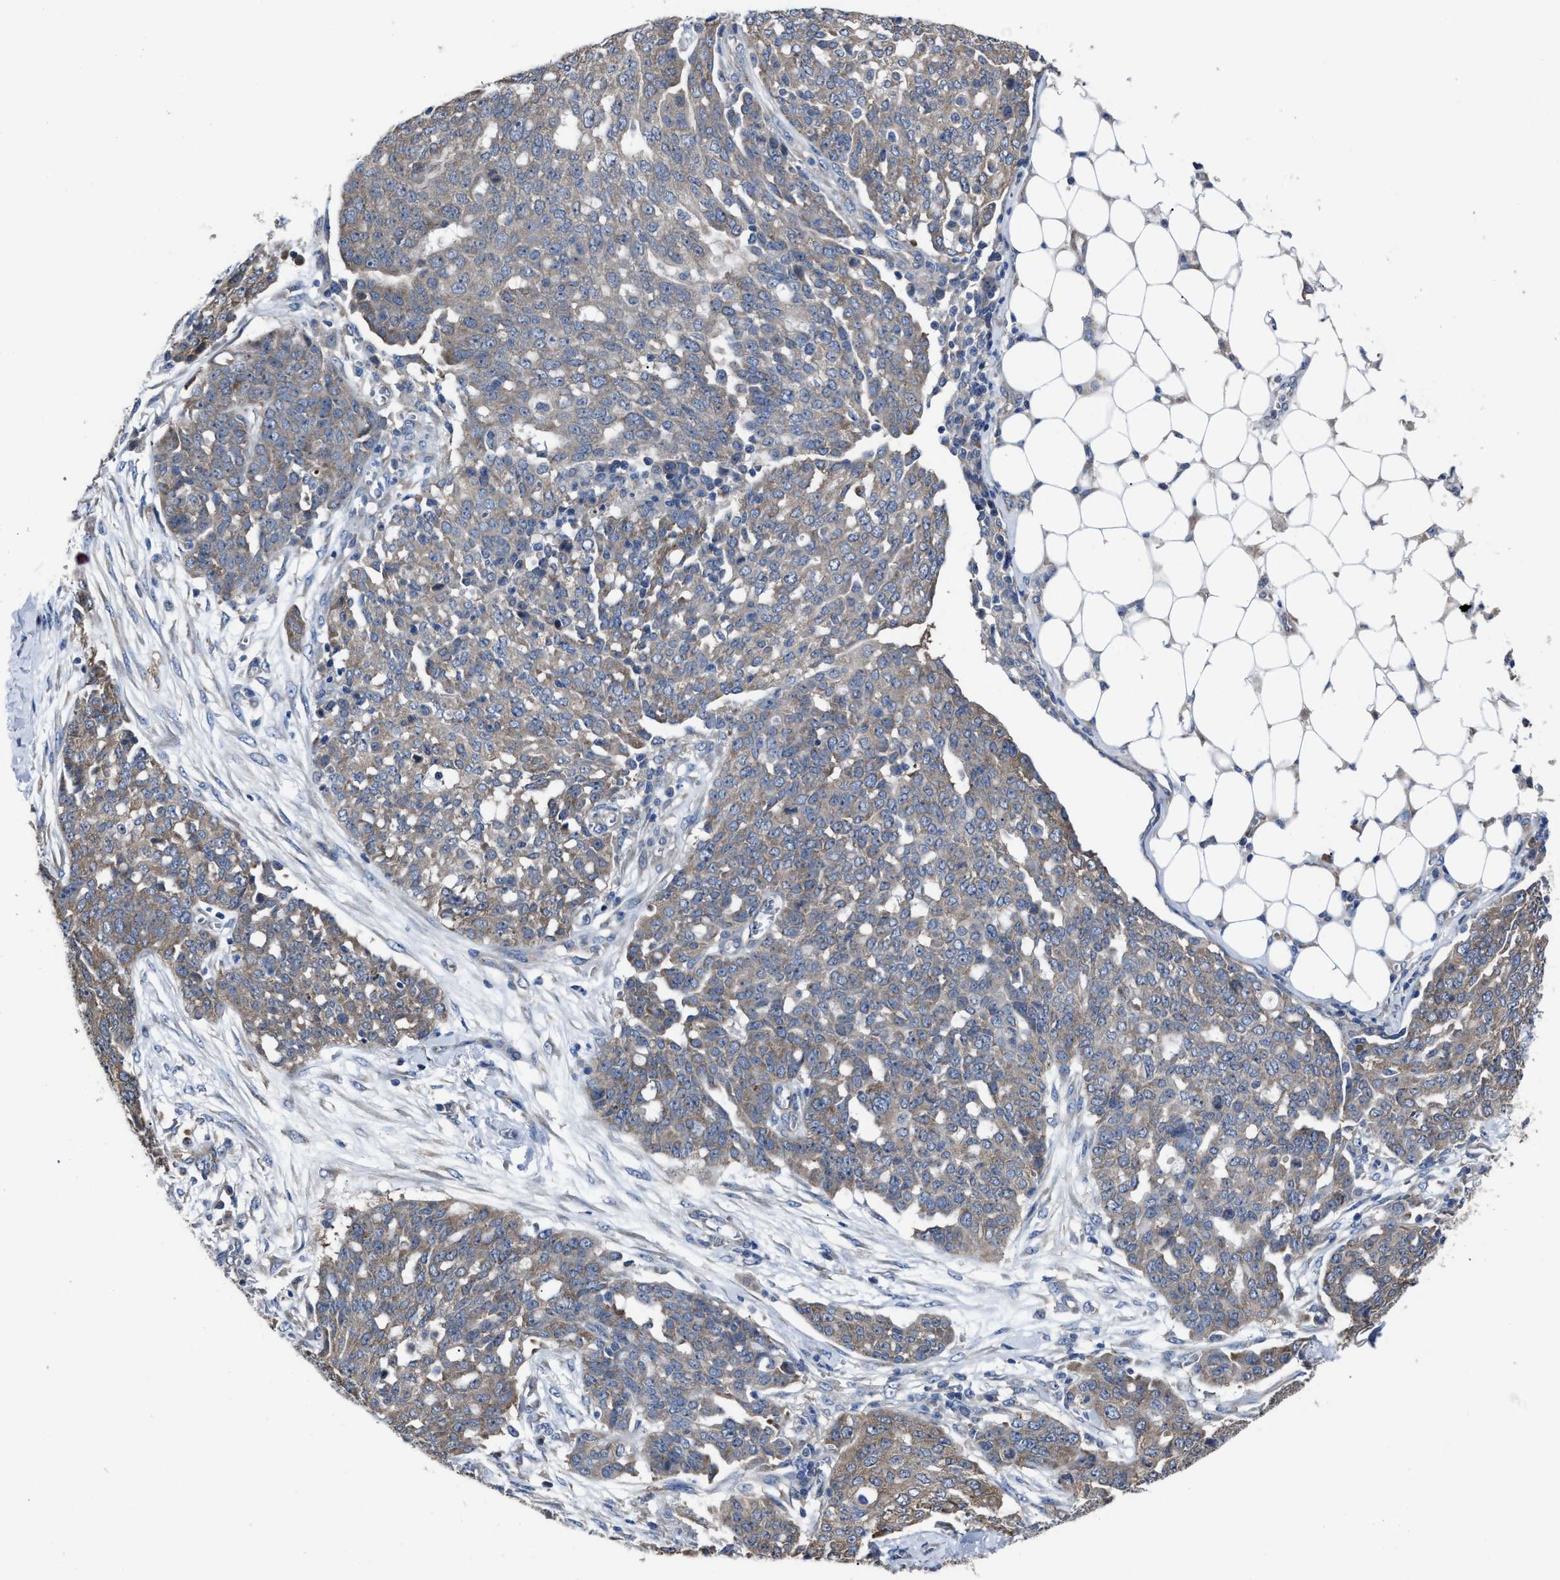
{"staining": {"intensity": "weak", "quantity": "25%-75%", "location": "cytoplasmic/membranous"}, "tissue": "ovarian cancer", "cell_type": "Tumor cells", "image_type": "cancer", "snomed": [{"axis": "morphology", "description": "Cystadenocarcinoma, serous, NOS"}, {"axis": "topography", "description": "Soft tissue"}, {"axis": "topography", "description": "Ovary"}], "caption": "Ovarian cancer stained with IHC reveals weak cytoplasmic/membranous positivity in approximately 25%-75% of tumor cells.", "gene": "UPF1", "patient": {"sex": "female", "age": 57}}